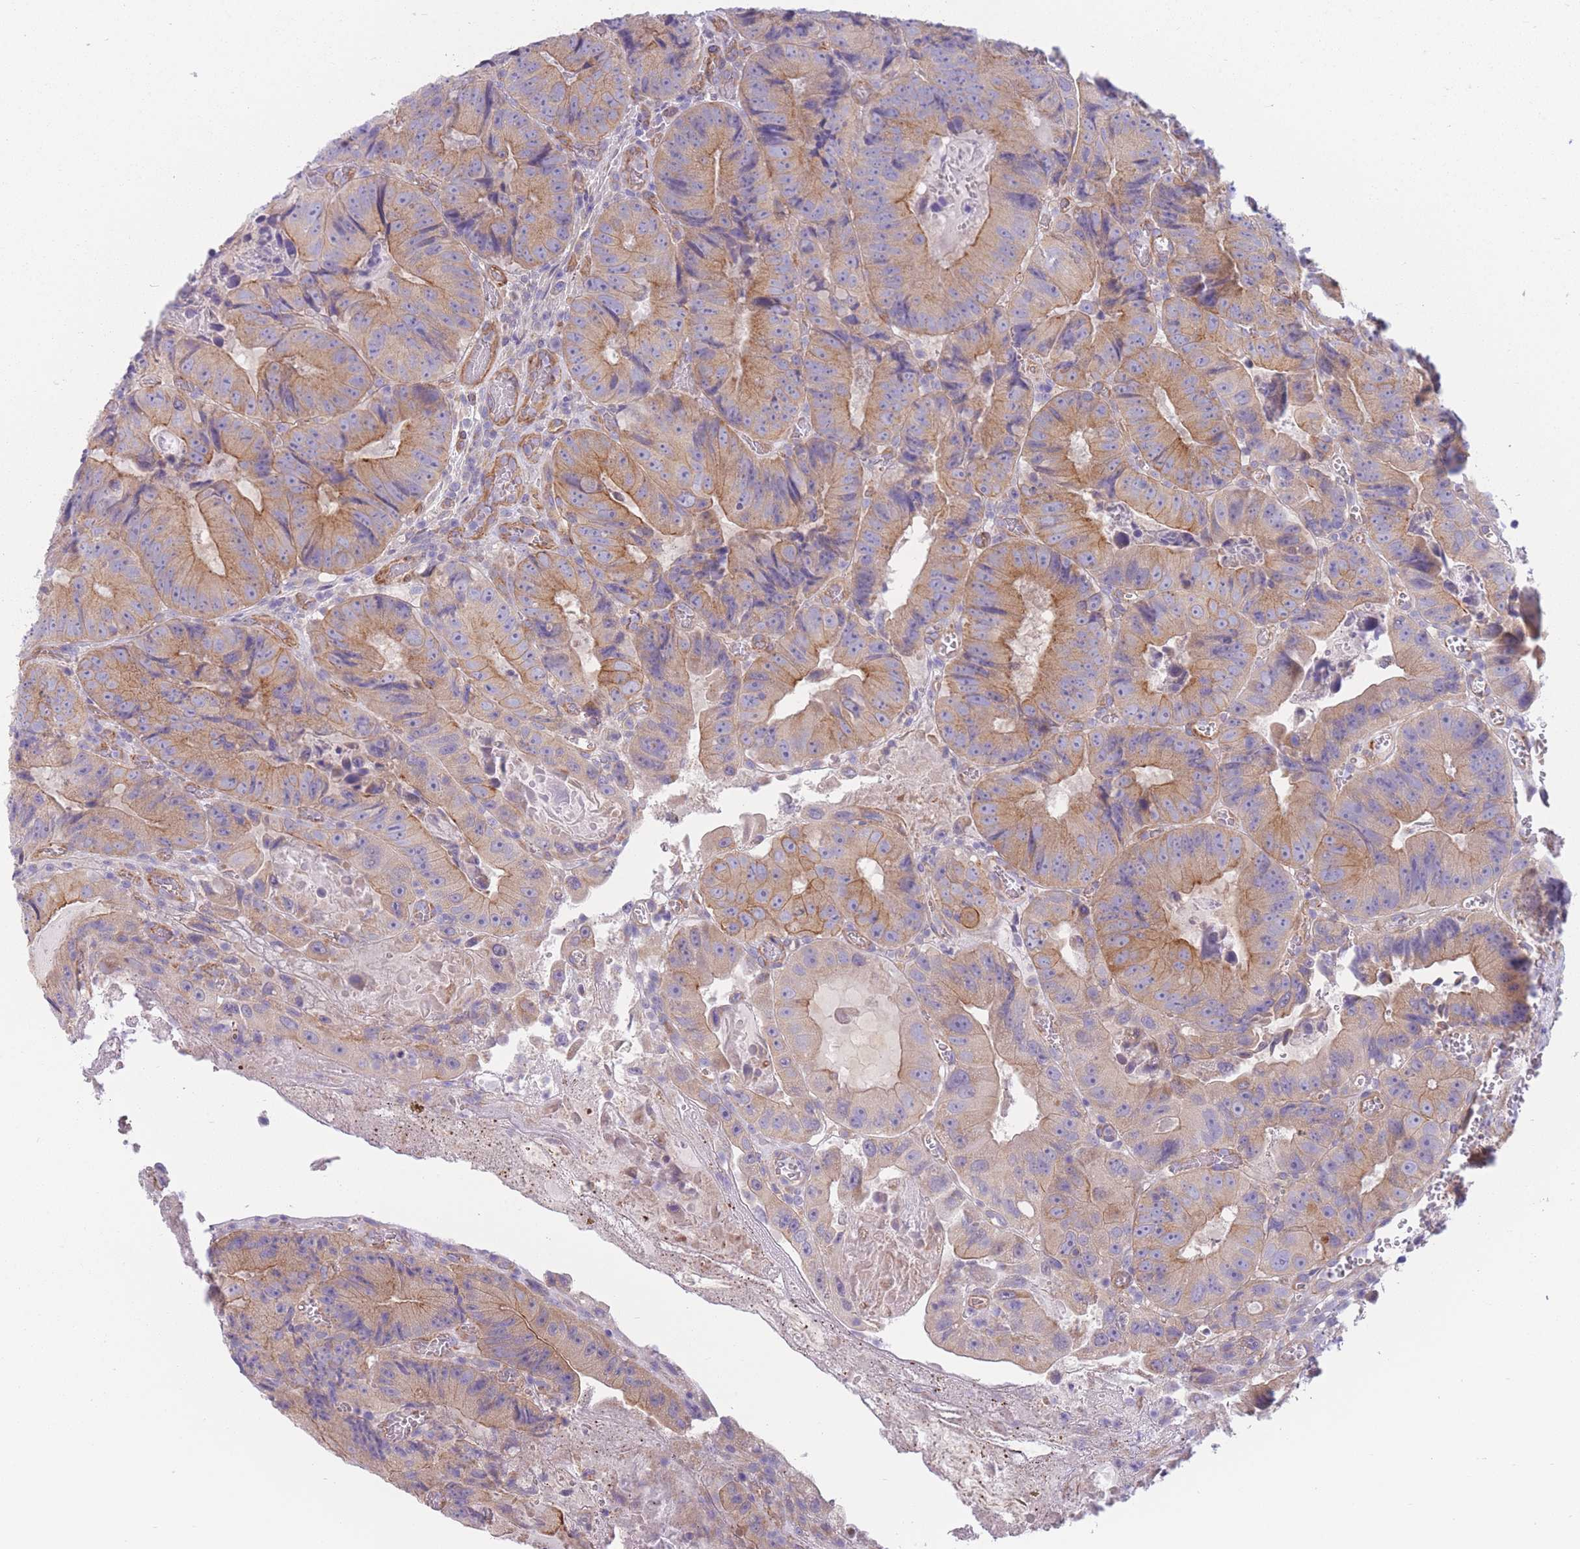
{"staining": {"intensity": "moderate", "quantity": ">75%", "location": "cytoplasmic/membranous"}, "tissue": "colorectal cancer", "cell_type": "Tumor cells", "image_type": "cancer", "snomed": [{"axis": "morphology", "description": "Adenocarcinoma, NOS"}, {"axis": "topography", "description": "Colon"}], "caption": "Colorectal cancer stained with DAB IHC exhibits medium levels of moderate cytoplasmic/membranous staining in approximately >75% of tumor cells.", "gene": "SERPINB3", "patient": {"sex": "female", "age": 86}}